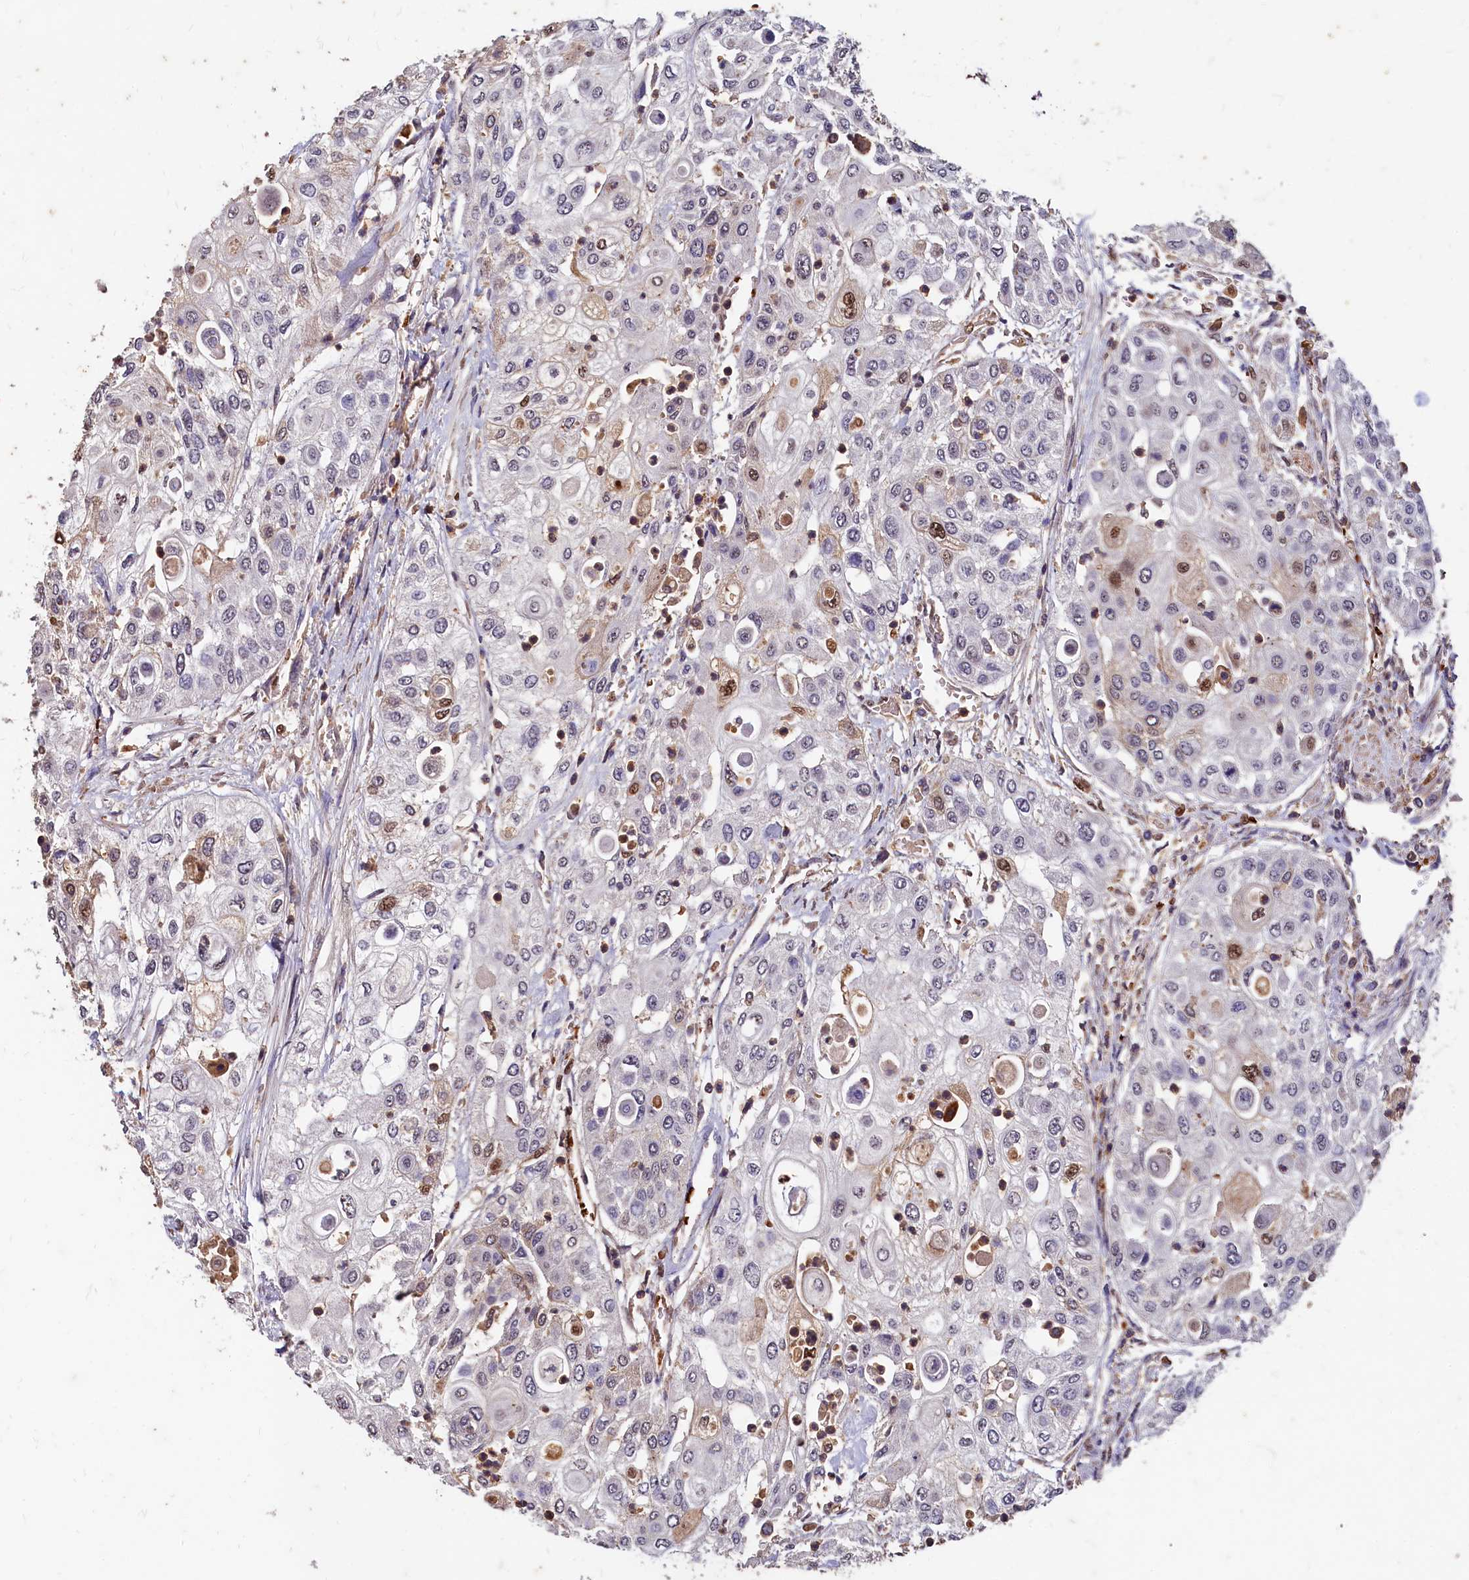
{"staining": {"intensity": "moderate", "quantity": "<25%", "location": "nuclear"}, "tissue": "urothelial cancer", "cell_type": "Tumor cells", "image_type": "cancer", "snomed": [{"axis": "morphology", "description": "Urothelial carcinoma, High grade"}, {"axis": "topography", "description": "Urinary bladder"}], "caption": "A low amount of moderate nuclear staining is identified in about <25% of tumor cells in urothelial carcinoma (high-grade) tissue.", "gene": "CSTPP1", "patient": {"sex": "female", "age": 79}}